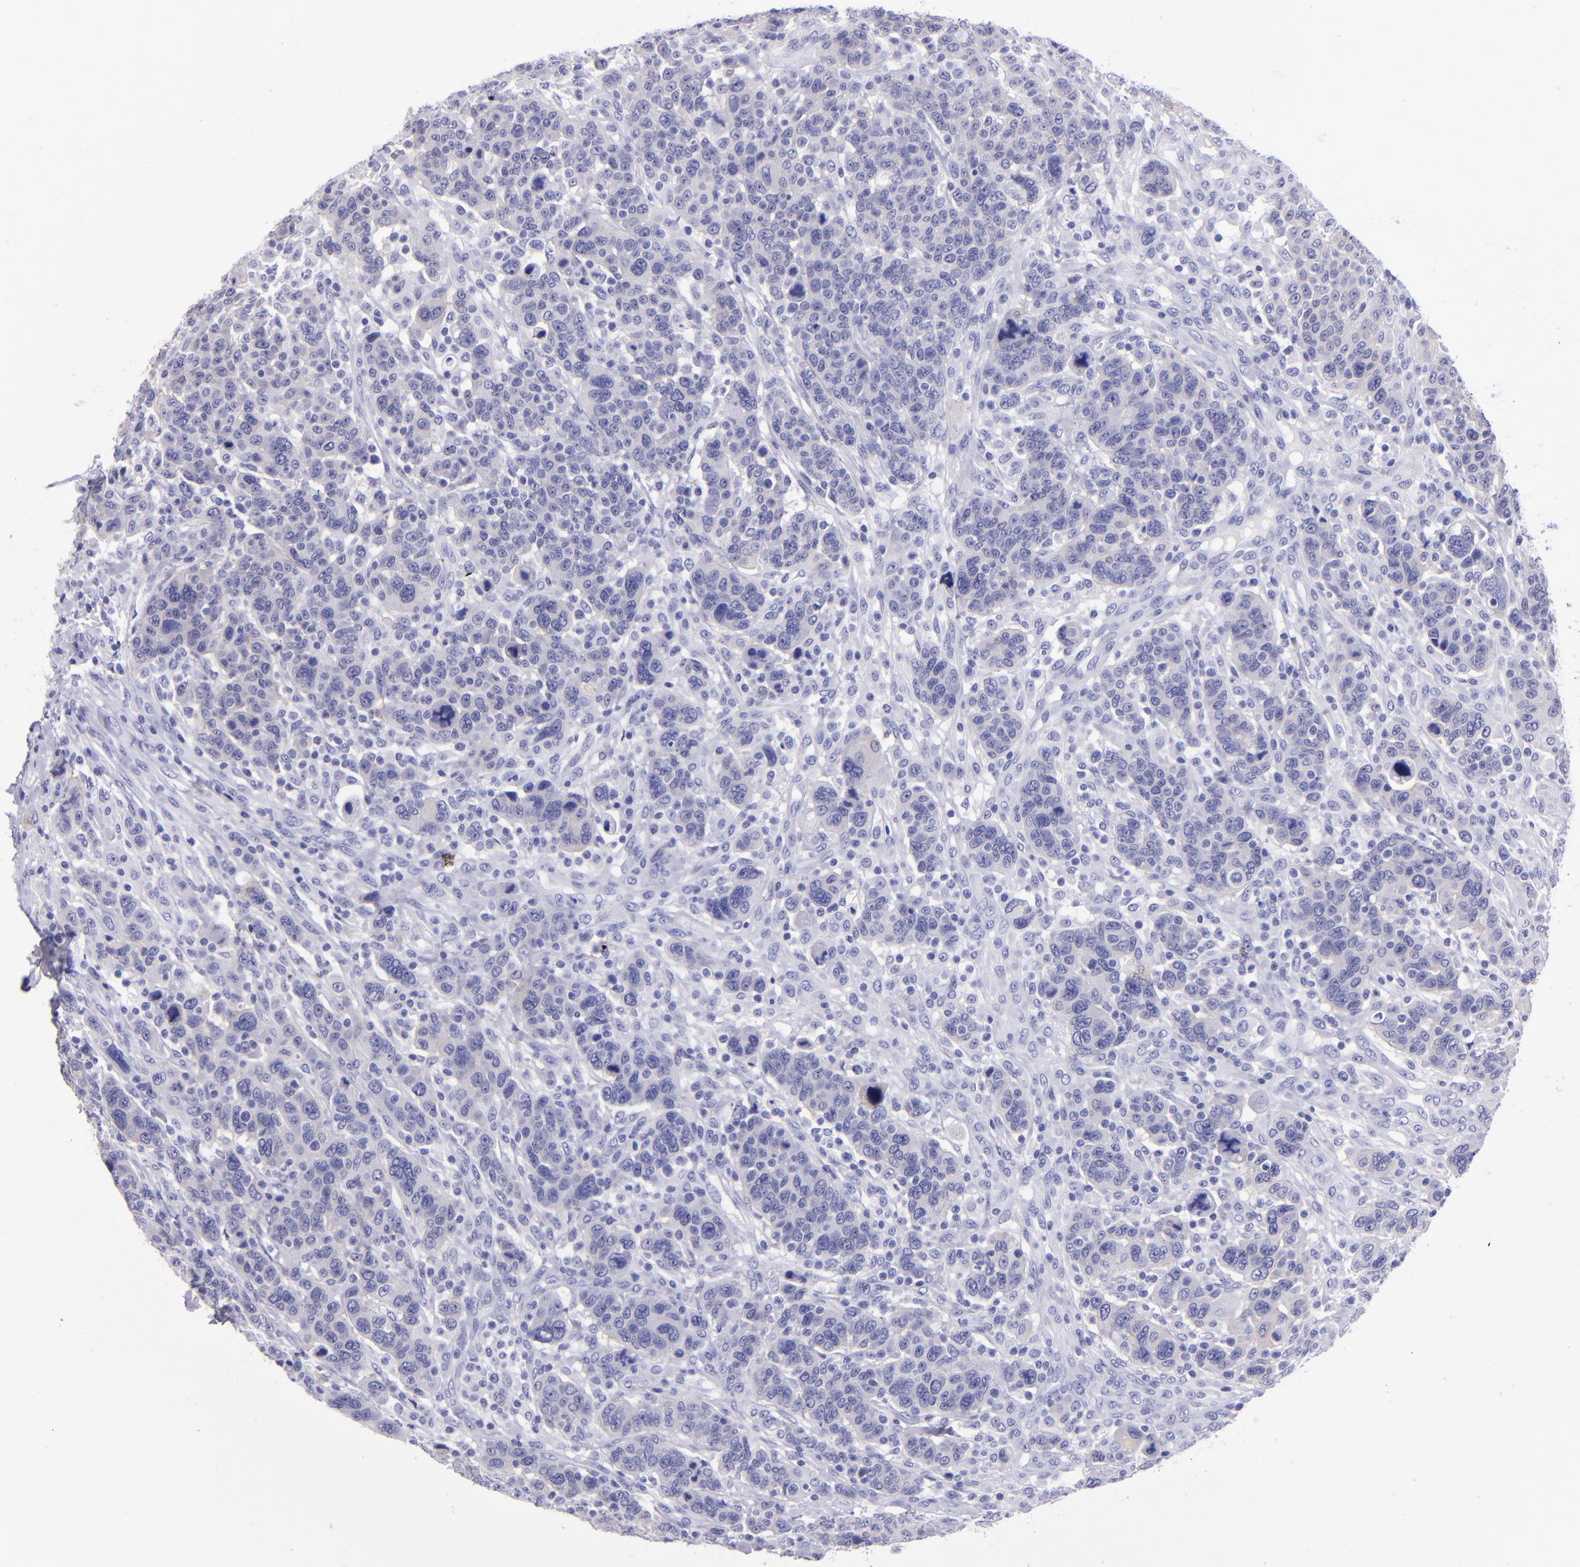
{"staining": {"intensity": "weak", "quantity": "<25%", "location": "cytoplasmic/membranous"}, "tissue": "breast cancer", "cell_type": "Tumor cells", "image_type": "cancer", "snomed": [{"axis": "morphology", "description": "Duct carcinoma"}, {"axis": "topography", "description": "Breast"}], "caption": "Human breast cancer (intraductal carcinoma) stained for a protein using immunohistochemistry exhibits no positivity in tumor cells.", "gene": "TYRP1", "patient": {"sex": "female", "age": 37}}